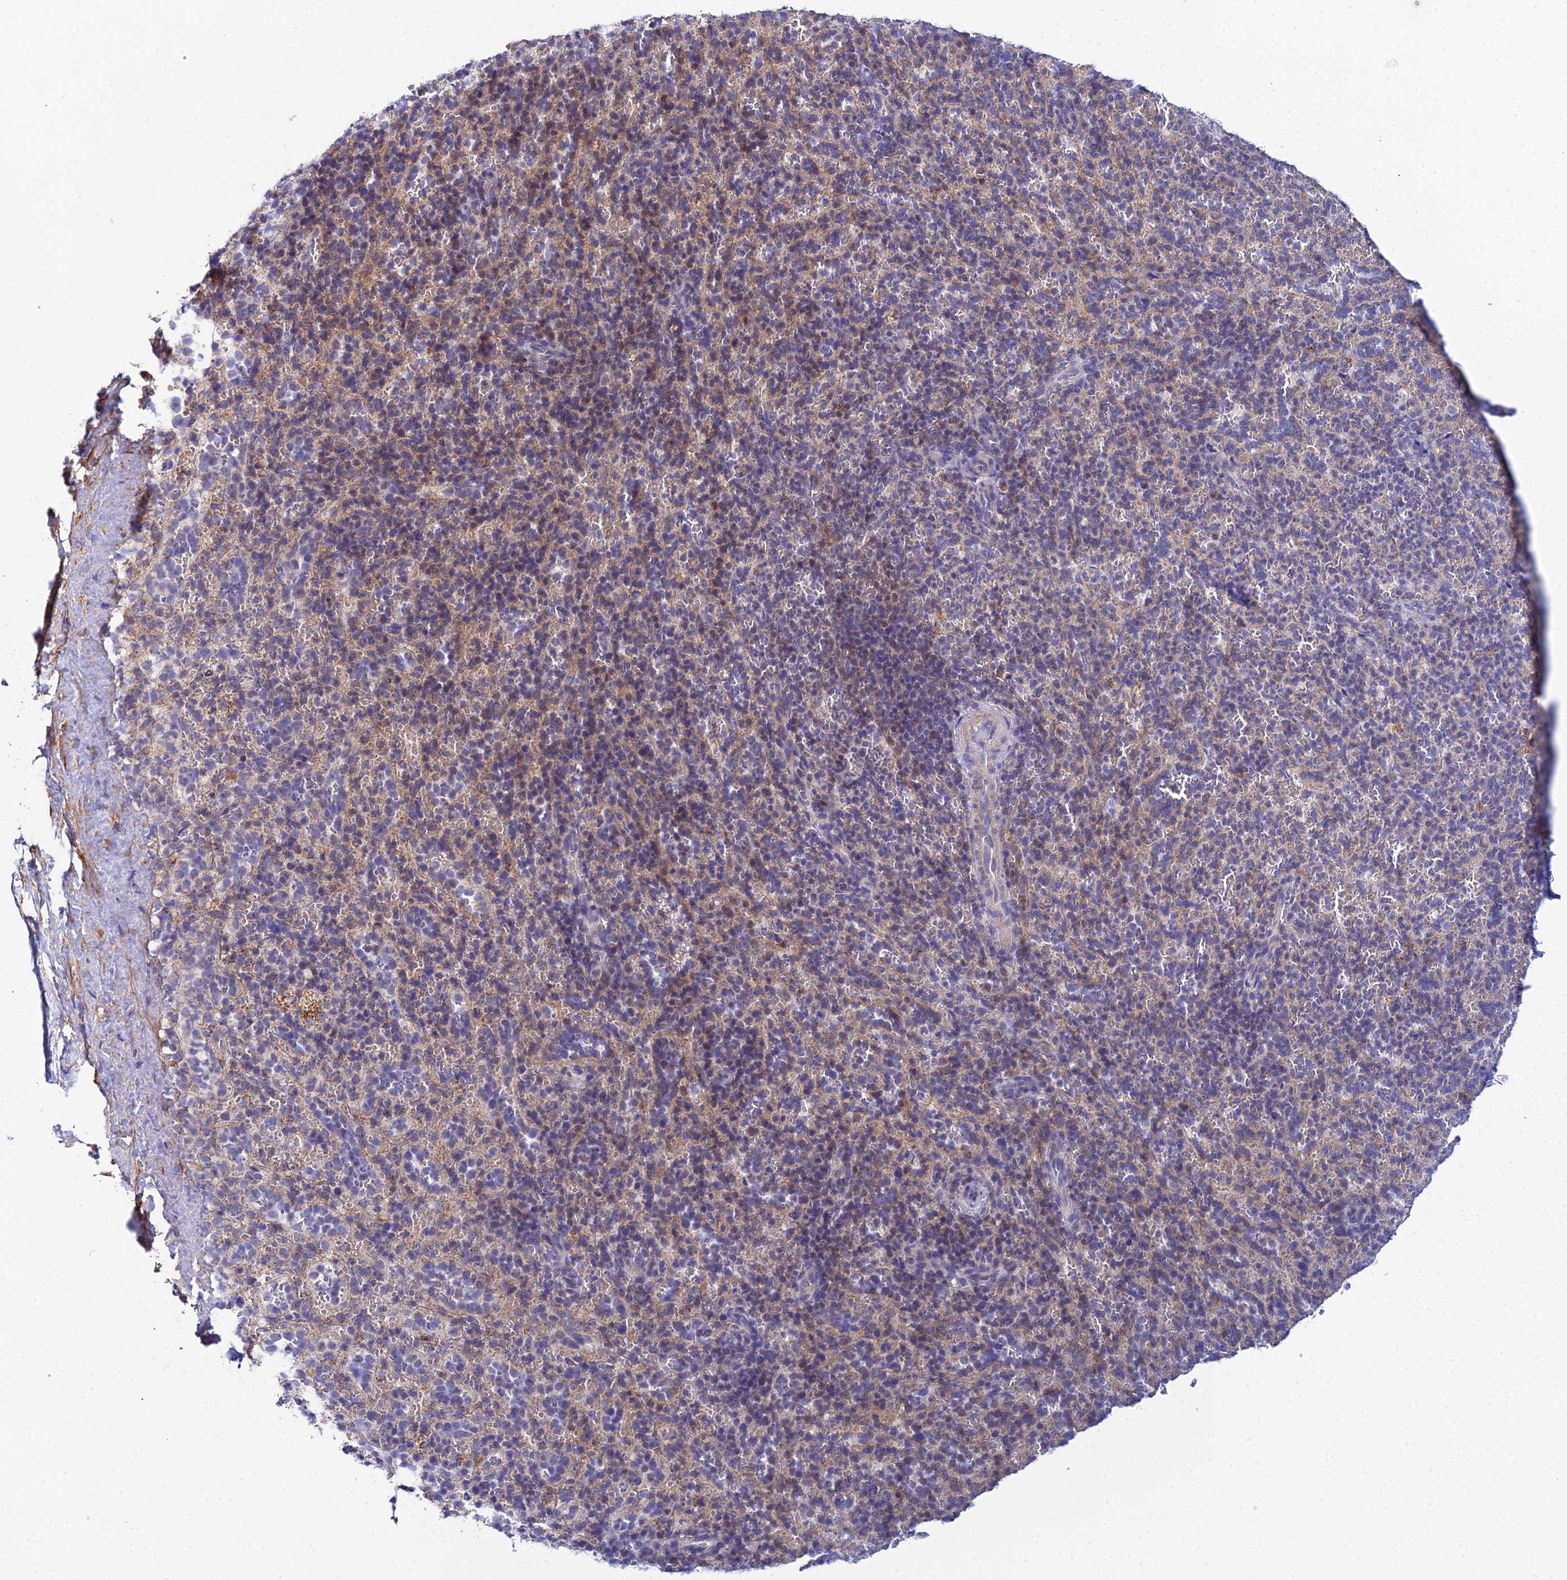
{"staining": {"intensity": "negative", "quantity": "none", "location": "none"}, "tissue": "spleen", "cell_type": "Cells in red pulp", "image_type": "normal", "snomed": [{"axis": "morphology", "description": "Normal tissue, NOS"}, {"axis": "topography", "description": "Spleen"}], "caption": "IHC photomicrograph of benign spleen stained for a protein (brown), which demonstrates no expression in cells in red pulp. Nuclei are stained in blue.", "gene": "ACOT1", "patient": {"sex": "female", "age": 21}}